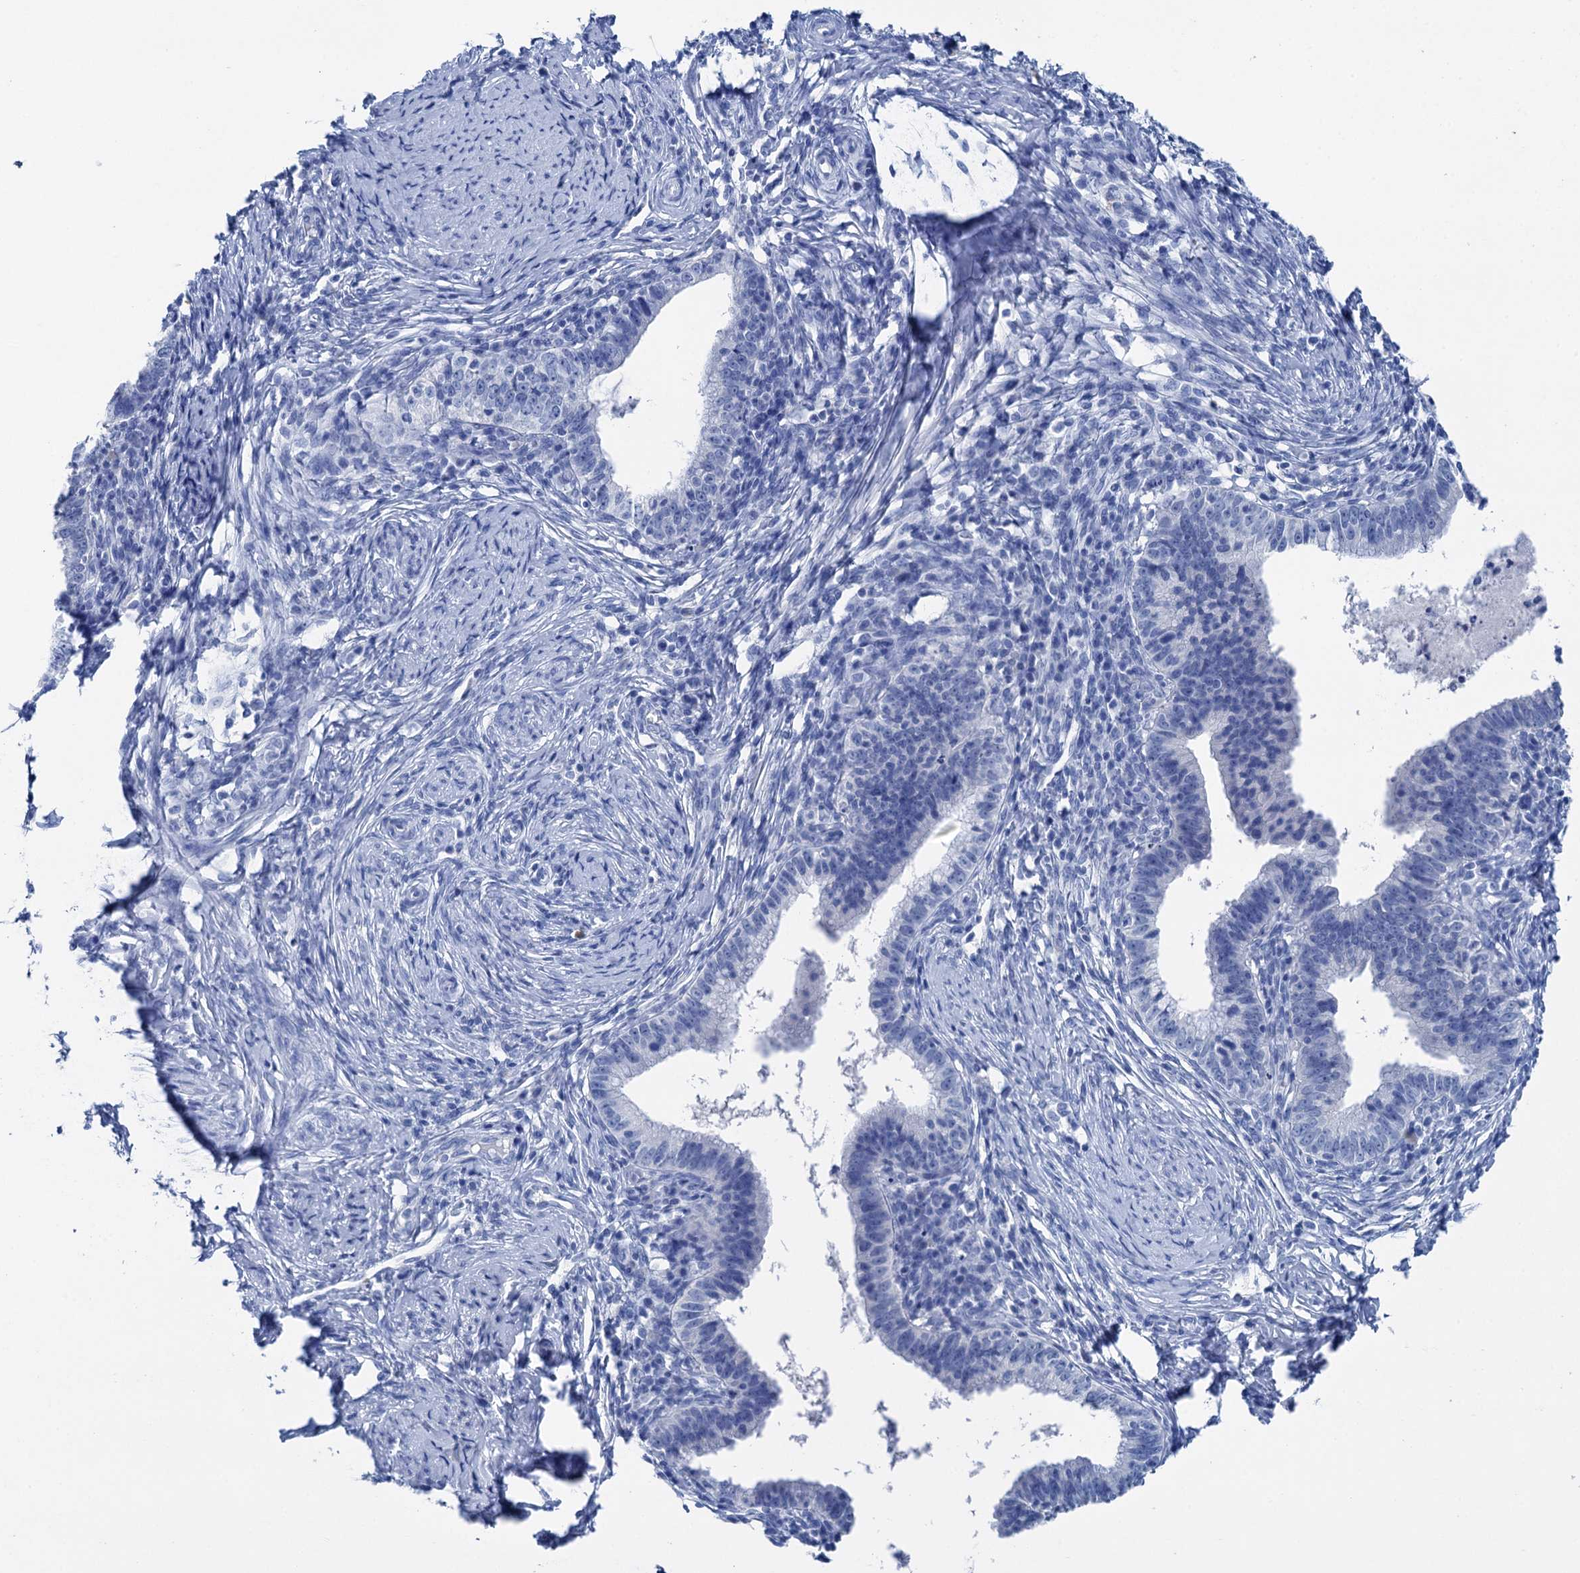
{"staining": {"intensity": "negative", "quantity": "none", "location": "none"}, "tissue": "cervical cancer", "cell_type": "Tumor cells", "image_type": "cancer", "snomed": [{"axis": "morphology", "description": "Adenocarcinoma, NOS"}, {"axis": "topography", "description": "Cervix"}], "caption": "Tumor cells are negative for protein expression in human adenocarcinoma (cervical). (Stains: DAB (3,3'-diaminobenzidine) immunohistochemistry (IHC) with hematoxylin counter stain, Microscopy: brightfield microscopy at high magnification).", "gene": "BRINP1", "patient": {"sex": "female", "age": 36}}